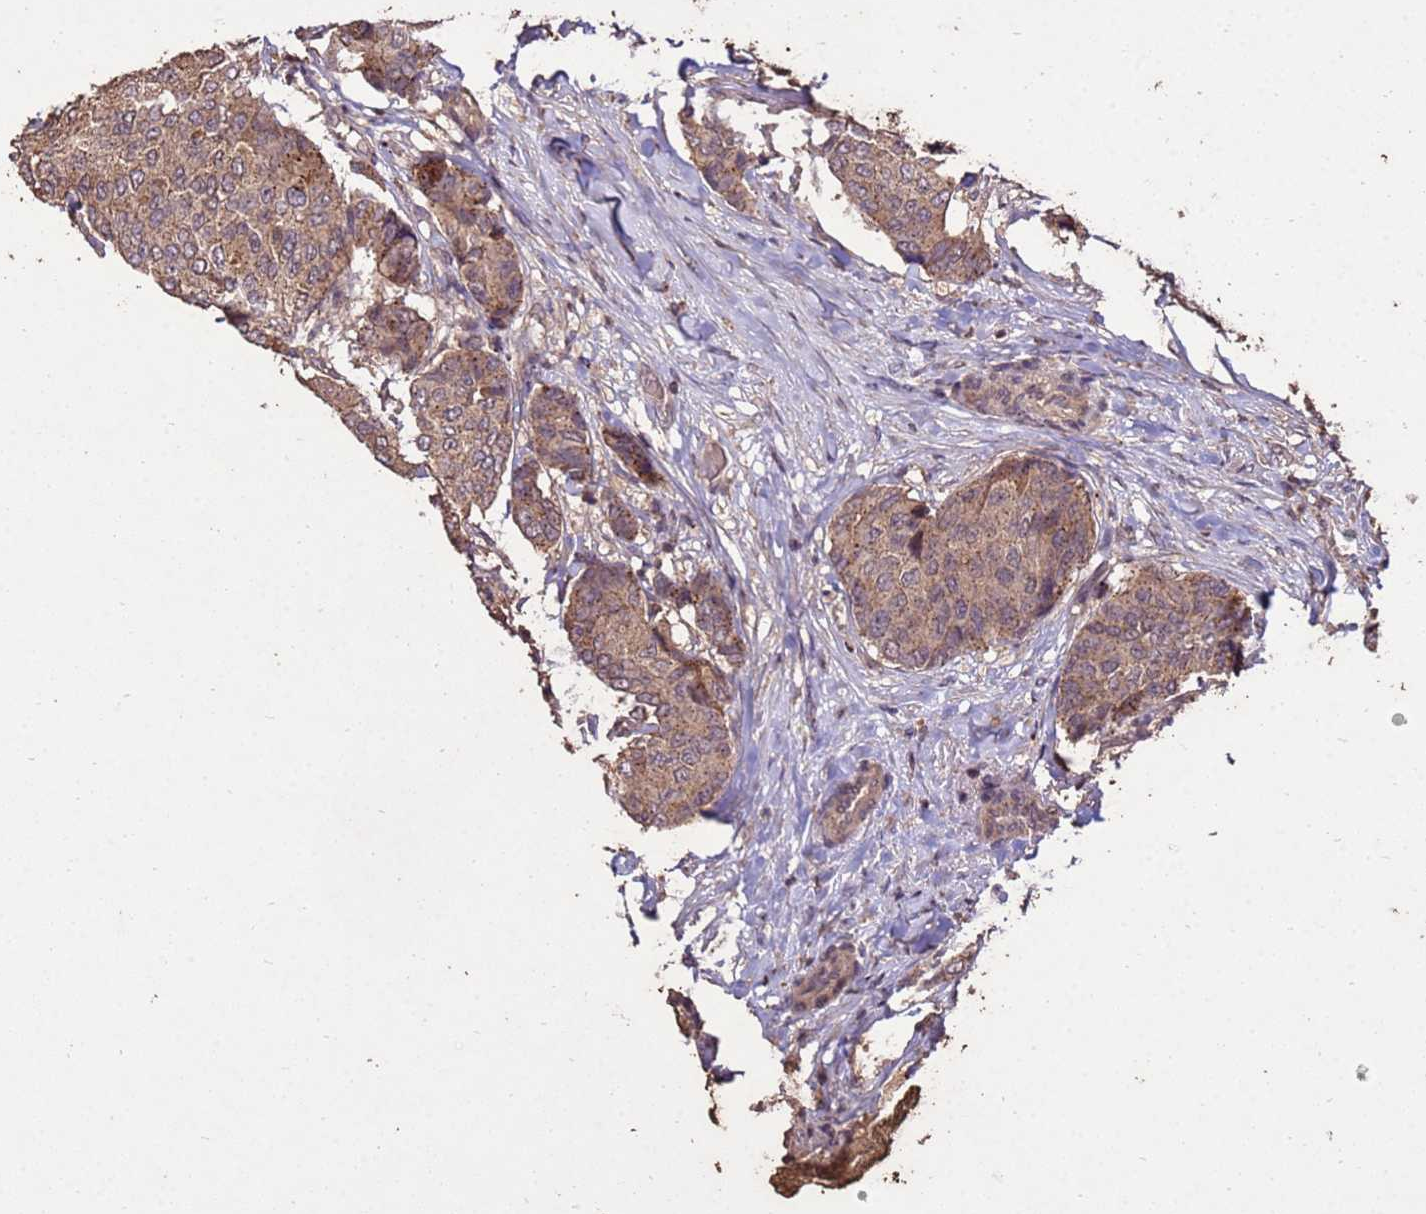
{"staining": {"intensity": "moderate", "quantity": ">75%", "location": "cytoplasmic/membranous"}, "tissue": "breast cancer", "cell_type": "Tumor cells", "image_type": "cancer", "snomed": [{"axis": "morphology", "description": "Duct carcinoma"}, {"axis": "topography", "description": "Breast"}], "caption": "IHC histopathology image of human breast invasive ductal carcinoma stained for a protein (brown), which shows medium levels of moderate cytoplasmic/membranous expression in approximately >75% of tumor cells.", "gene": "TOR4A", "patient": {"sex": "female", "age": 75}}